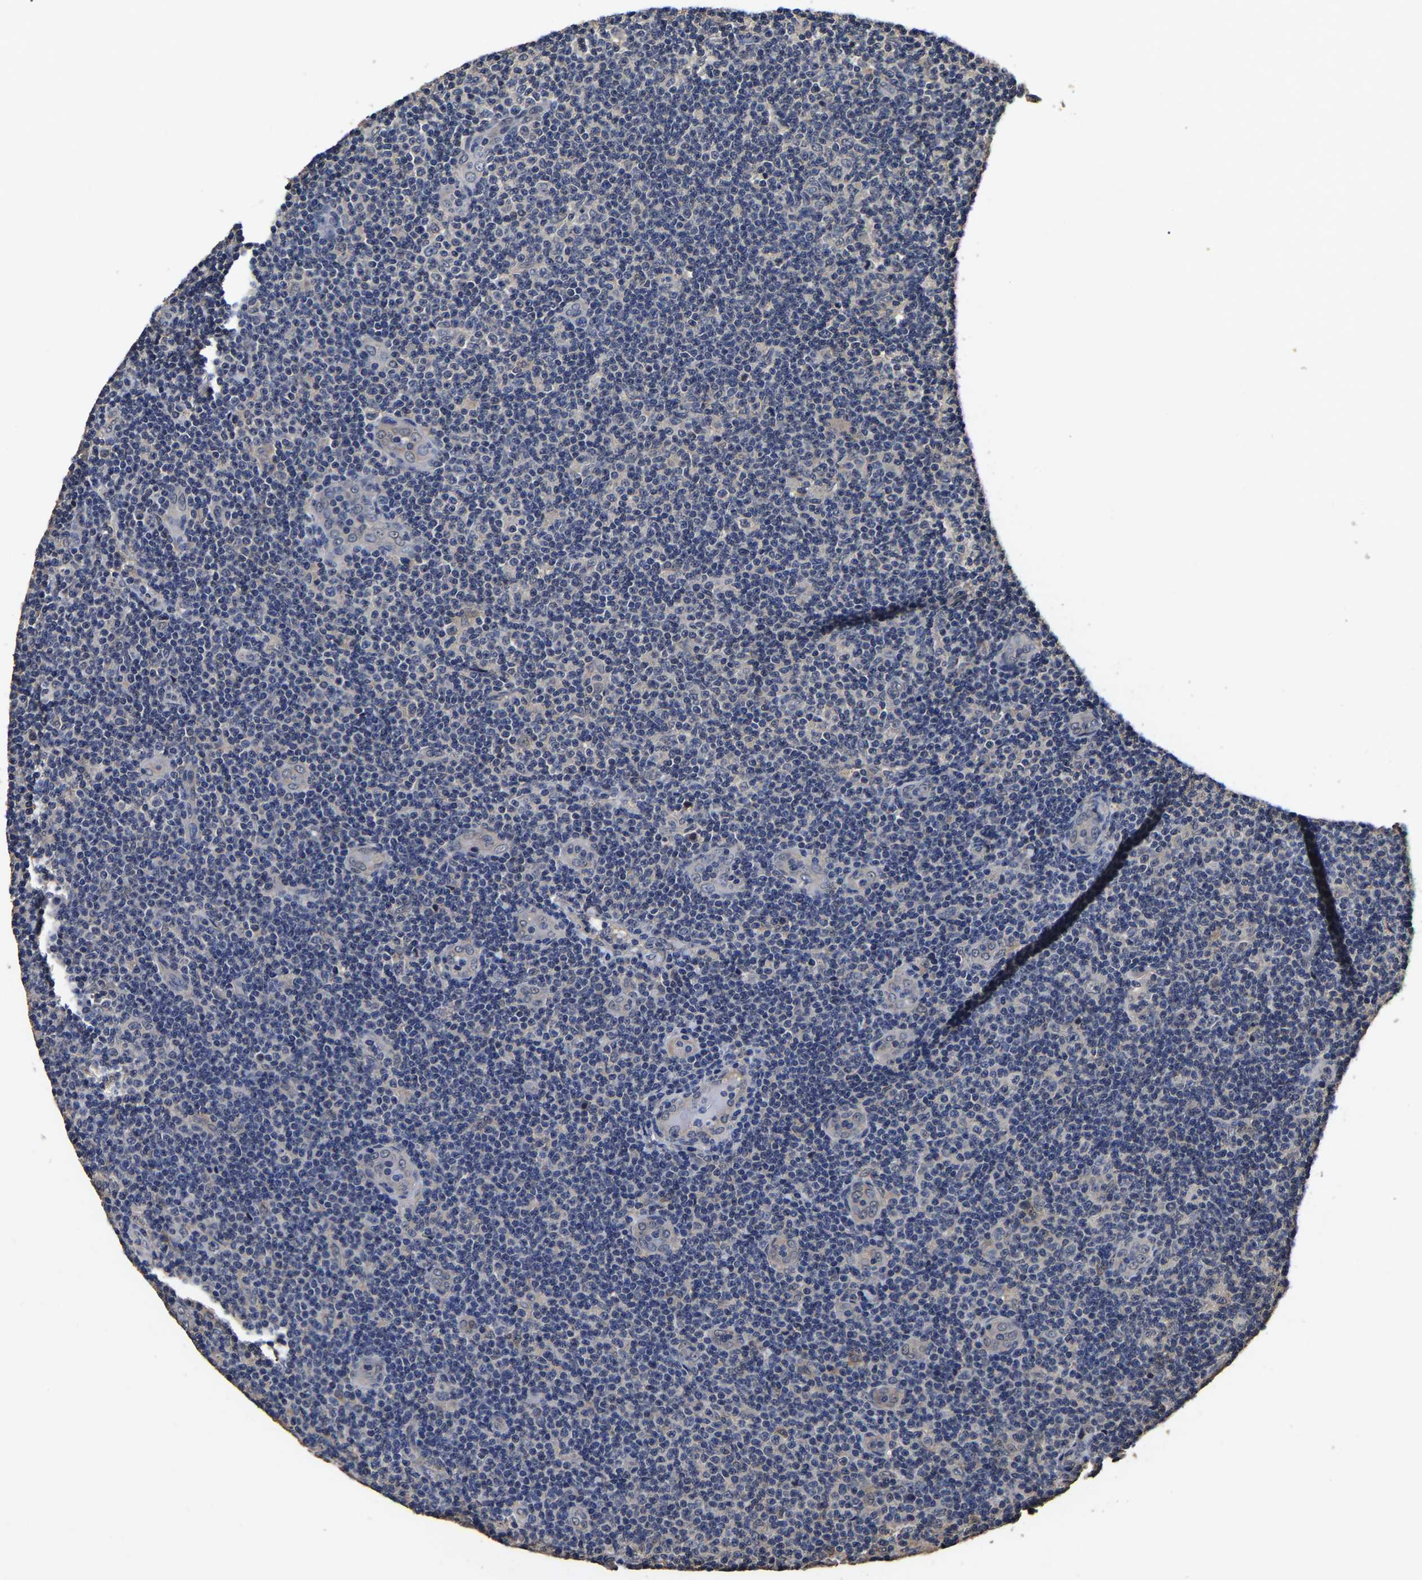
{"staining": {"intensity": "negative", "quantity": "none", "location": "none"}, "tissue": "lymphoma", "cell_type": "Tumor cells", "image_type": "cancer", "snomed": [{"axis": "morphology", "description": "Malignant lymphoma, non-Hodgkin's type, Low grade"}, {"axis": "topography", "description": "Lymph node"}], "caption": "Human malignant lymphoma, non-Hodgkin's type (low-grade) stained for a protein using immunohistochemistry shows no positivity in tumor cells.", "gene": "STK32C", "patient": {"sex": "male", "age": 83}}